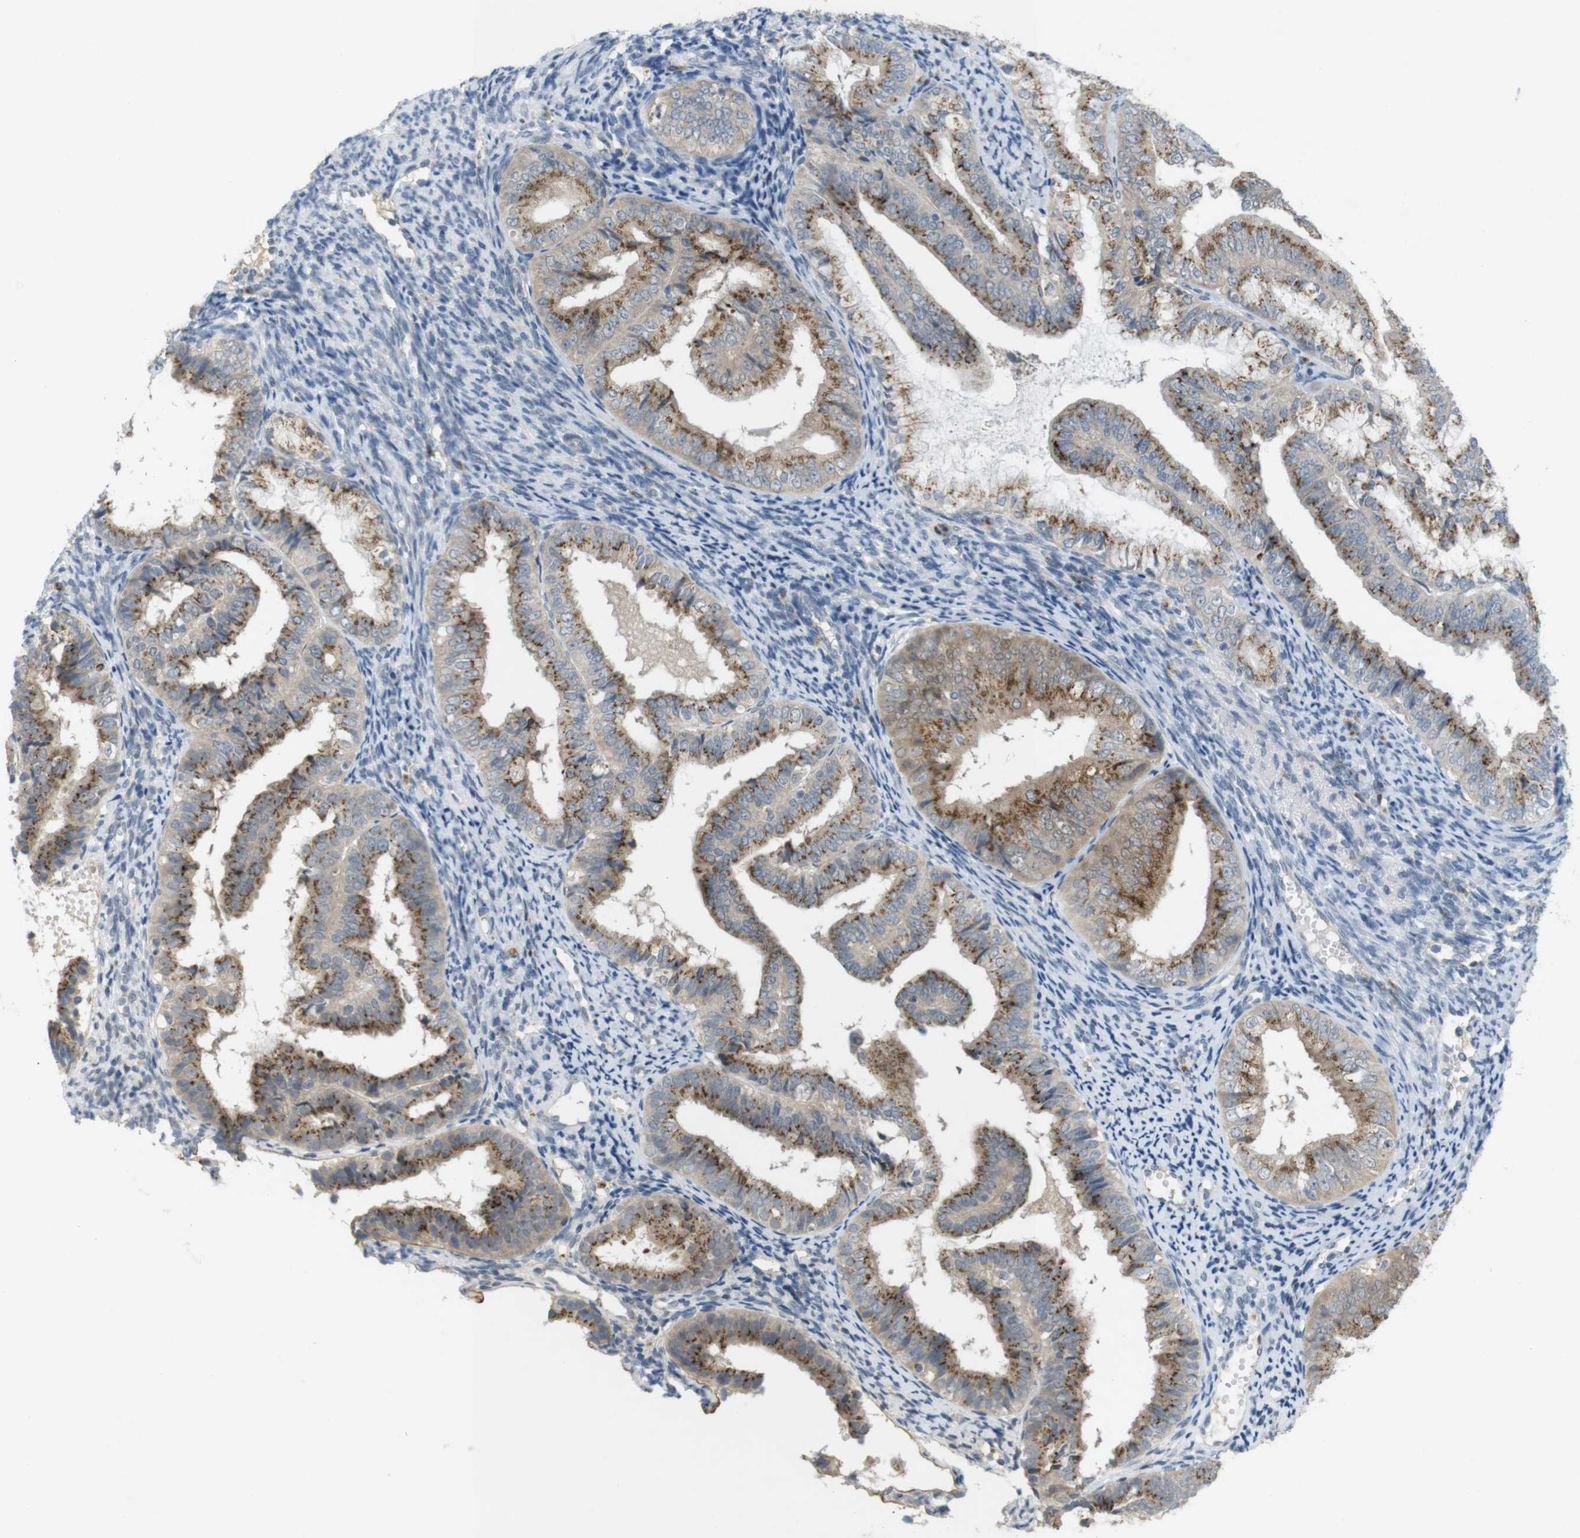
{"staining": {"intensity": "moderate", "quantity": ">75%", "location": "cytoplasmic/membranous"}, "tissue": "endometrial cancer", "cell_type": "Tumor cells", "image_type": "cancer", "snomed": [{"axis": "morphology", "description": "Adenocarcinoma, NOS"}, {"axis": "topography", "description": "Endometrium"}], "caption": "Endometrial cancer (adenocarcinoma) stained with immunohistochemistry exhibits moderate cytoplasmic/membranous positivity in approximately >75% of tumor cells.", "gene": "YIPF3", "patient": {"sex": "female", "age": 63}}